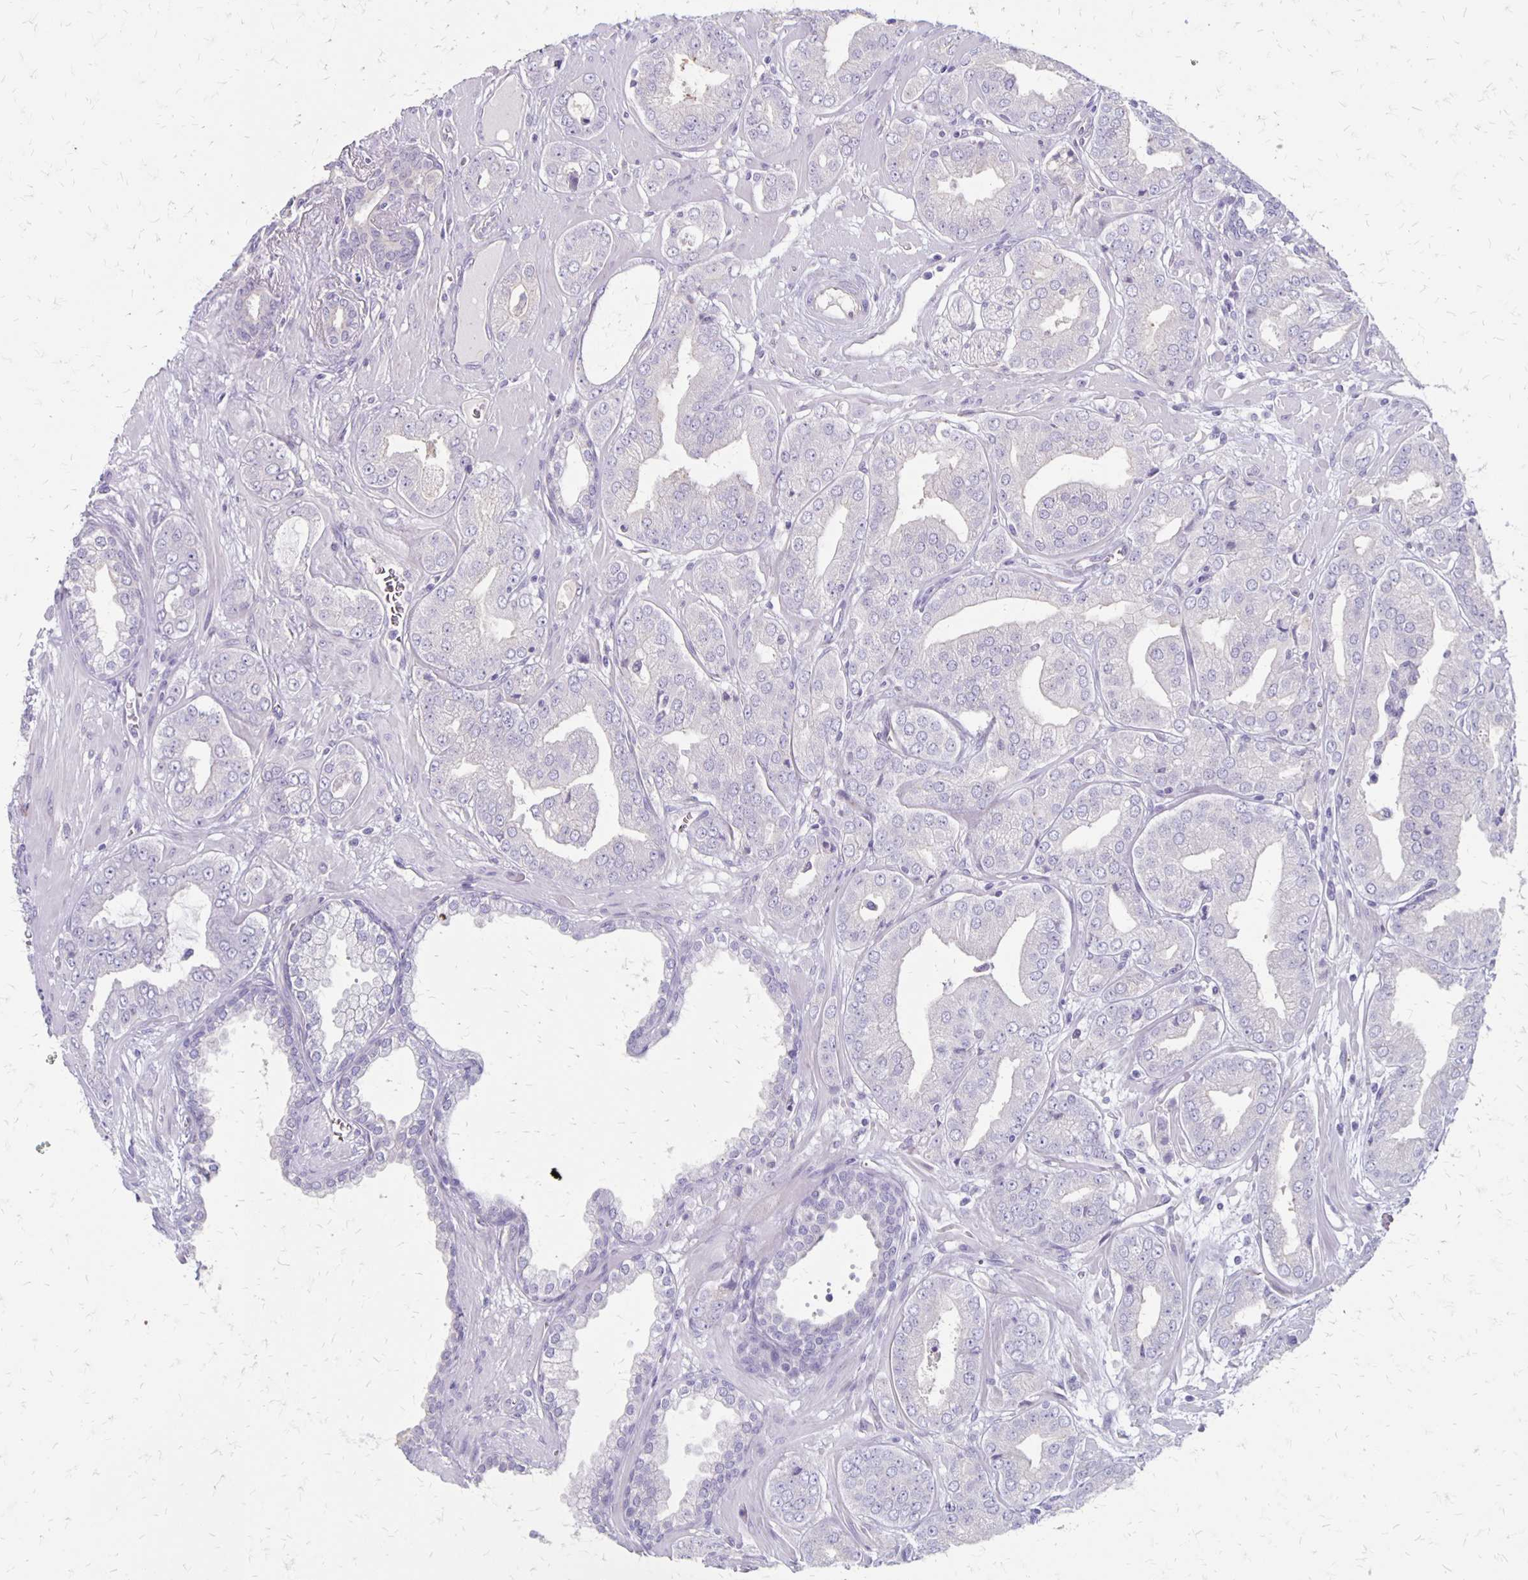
{"staining": {"intensity": "negative", "quantity": "none", "location": "none"}, "tissue": "prostate cancer", "cell_type": "Tumor cells", "image_type": "cancer", "snomed": [{"axis": "morphology", "description": "Adenocarcinoma, Low grade"}, {"axis": "topography", "description": "Prostate"}], "caption": "Human prostate adenocarcinoma (low-grade) stained for a protein using immunohistochemistry (IHC) exhibits no positivity in tumor cells.", "gene": "HOMER1", "patient": {"sex": "male", "age": 60}}